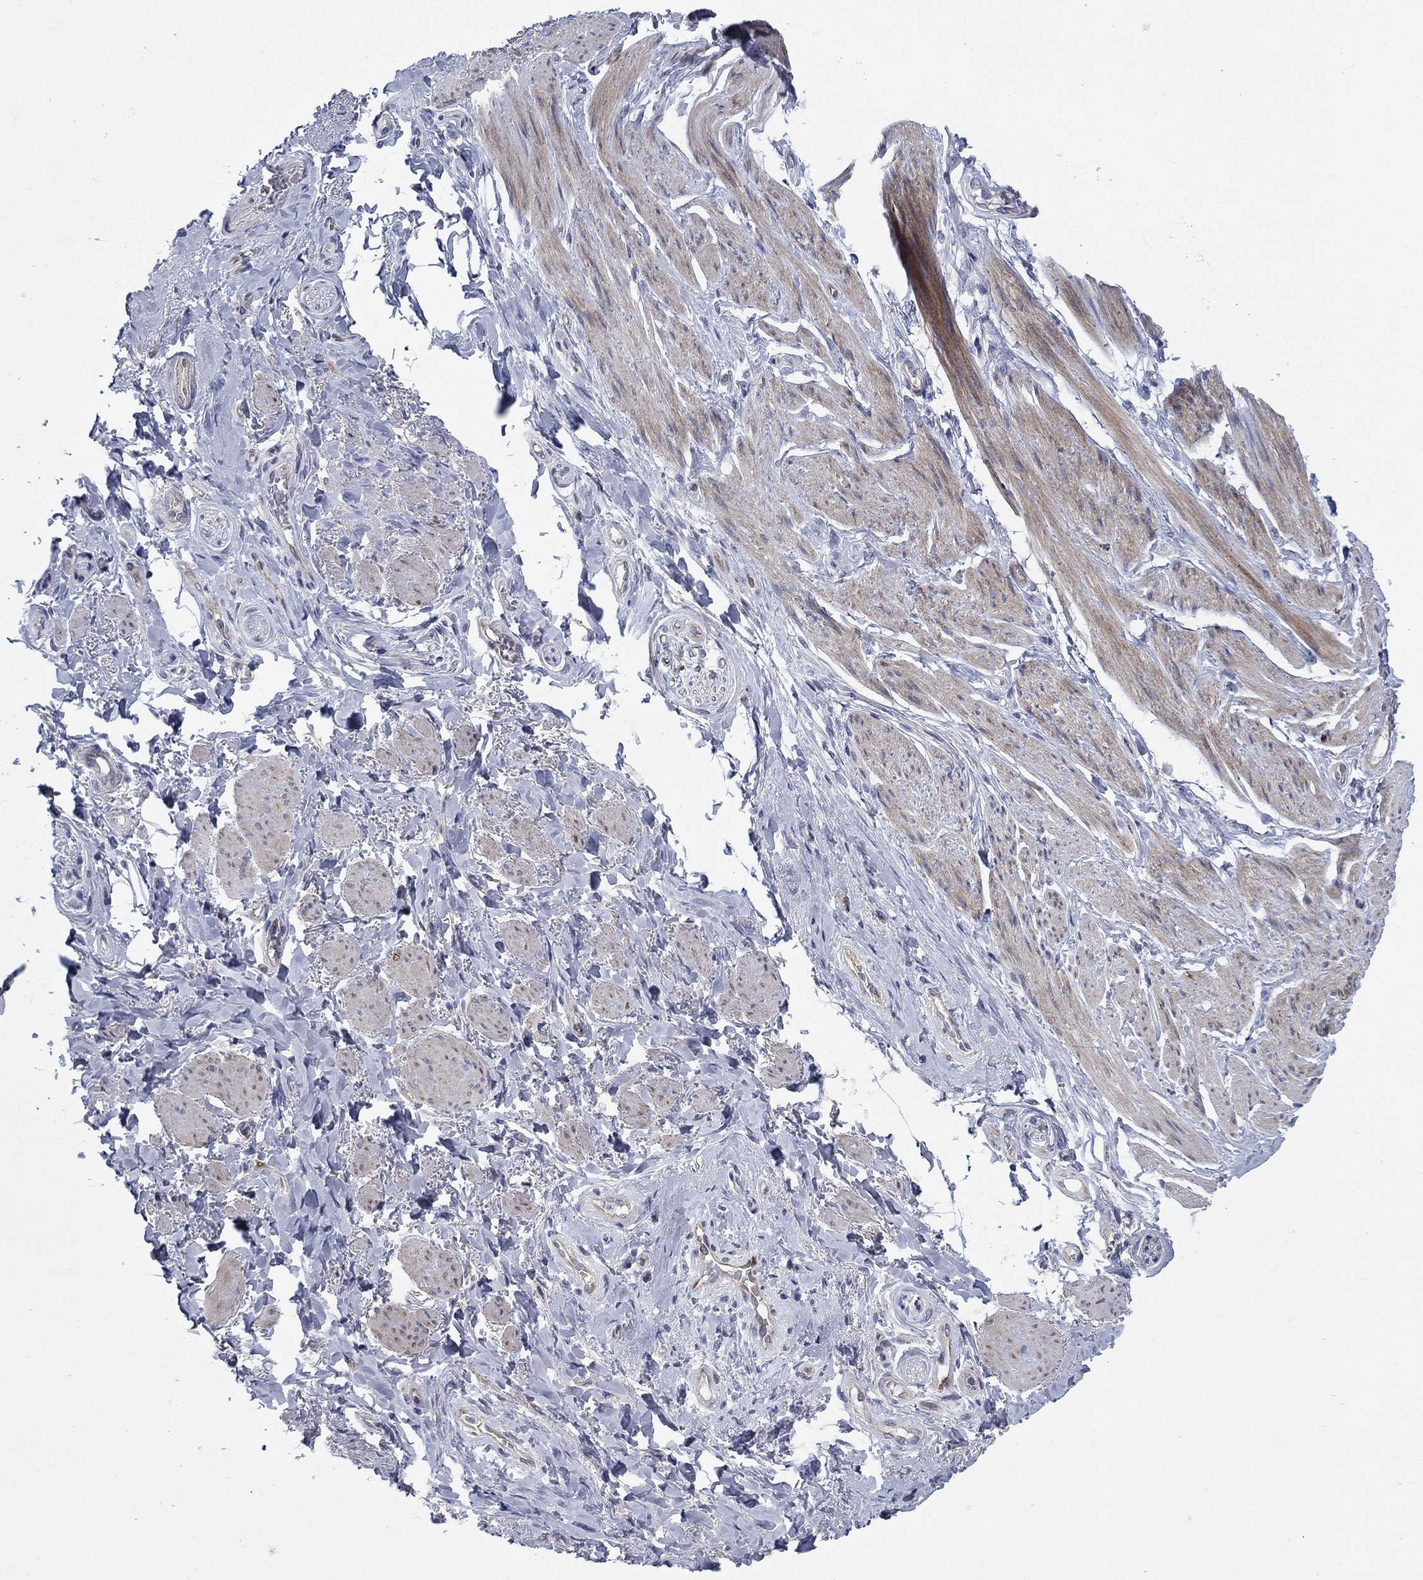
{"staining": {"intensity": "negative", "quantity": "none", "location": "none"}, "tissue": "soft tissue", "cell_type": "Fibroblasts", "image_type": "normal", "snomed": [{"axis": "morphology", "description": "Normal tissue, NOS"}, {"axis": "topography", "description": "Skeletal muscle"}, {"axis": "topography", "description": "Anal"}, {"axis": "topography", "description": "Peripheral nerve tissue"}], "caption": "Immunohistochemistry histopathology image of benign soft tissue: human soft tissue stained with DAB (3,3'-diaminobenzidine) shows no significant protein positivity in fibroblasts.", "gene": "FXR1", "patient": {"sex": "male", "age": 53}}